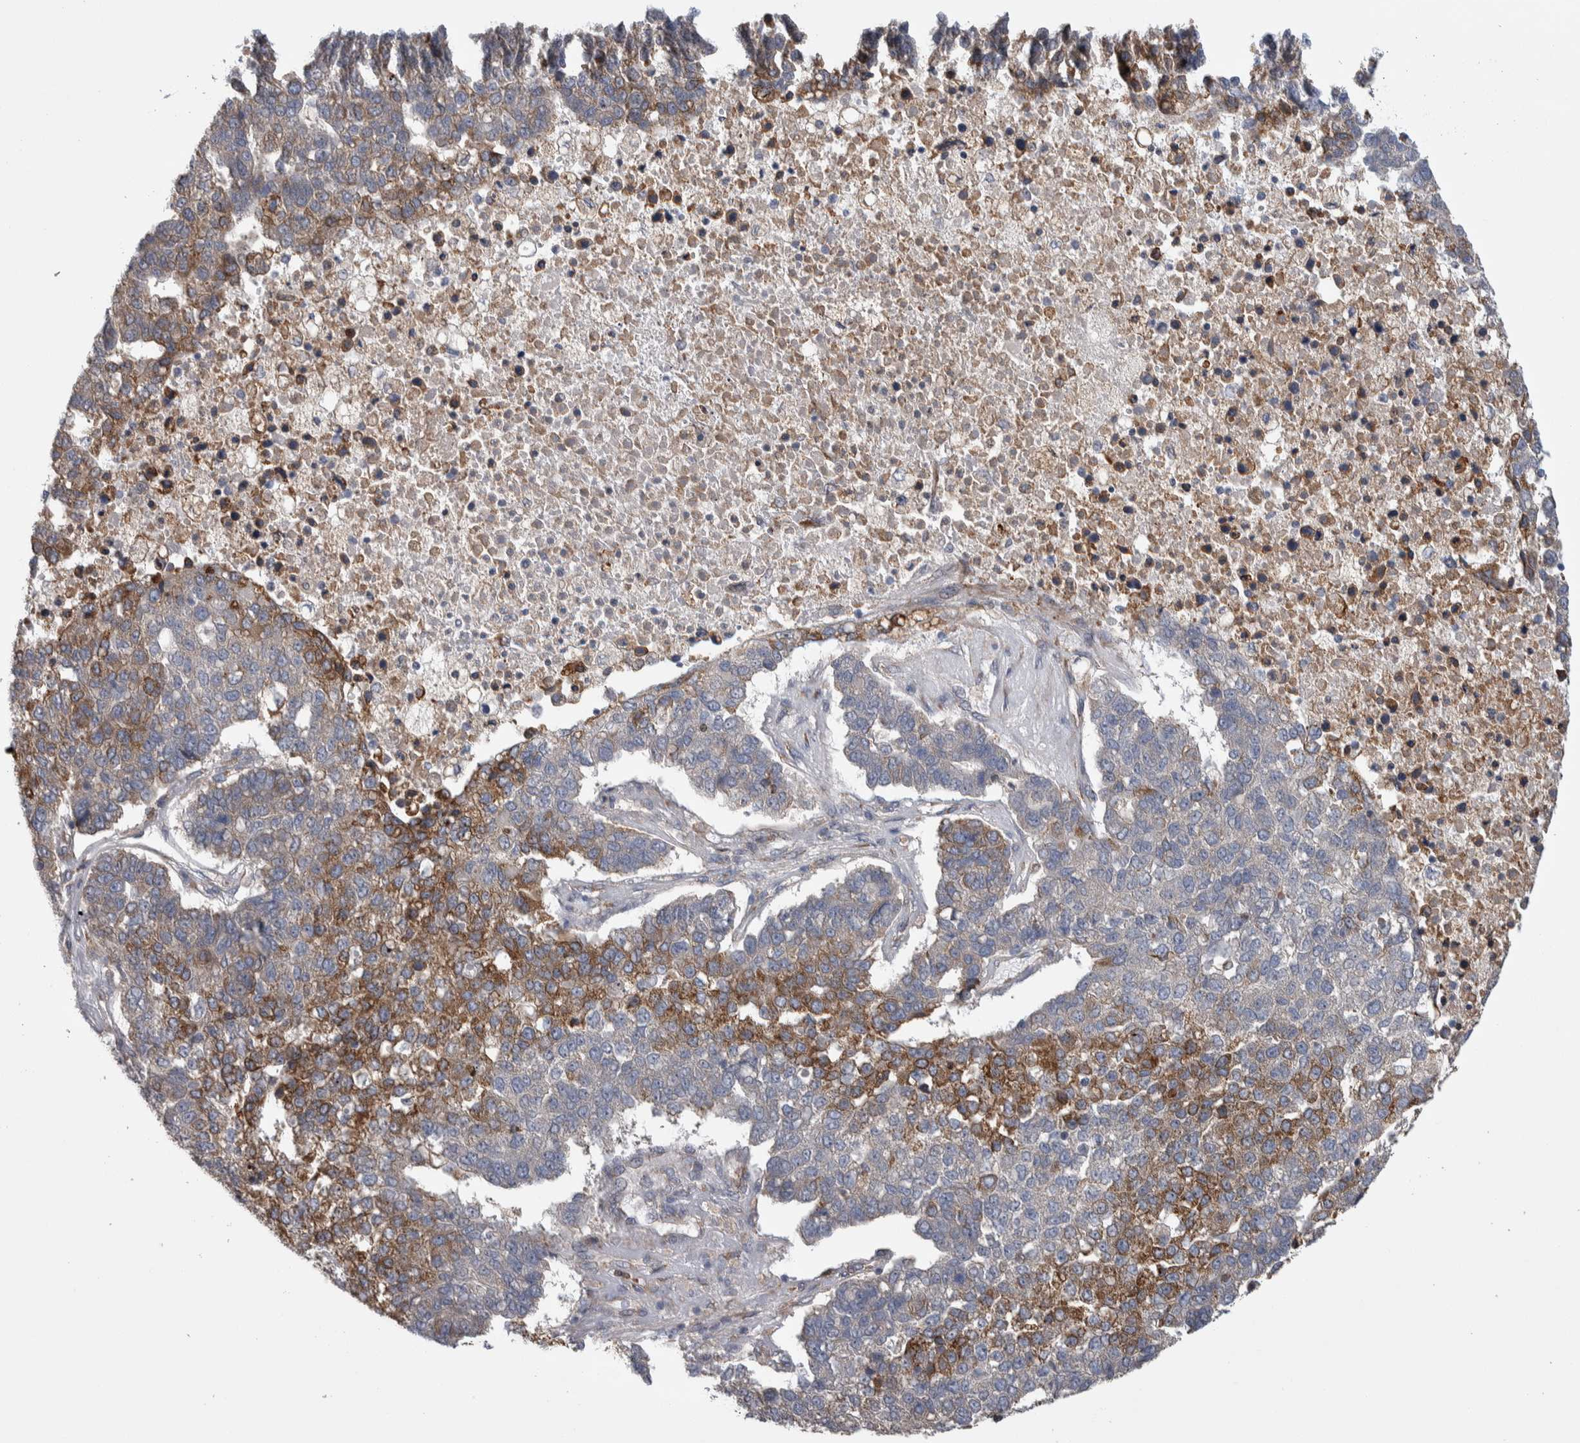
{"staining": {"intensity": "moderate", "quantity": "<25%", "location": "cytoplasmic/membranous"}, "tissue": "pancreatic cancer", "cell_type": "Tumor cells", "image_type": "cancer", "snomed": [{"axis": "morphology", "description": "Adenocarcinoma, NOS"}, {"axis": "topography", "description": "Pancreas"}], "caption": "Pancreatic cancer stained with a protein marker demonstrates moderate staining in tumor cells.", "gene": "IBTK", "patient": {"sex": "female", "age": 61}}